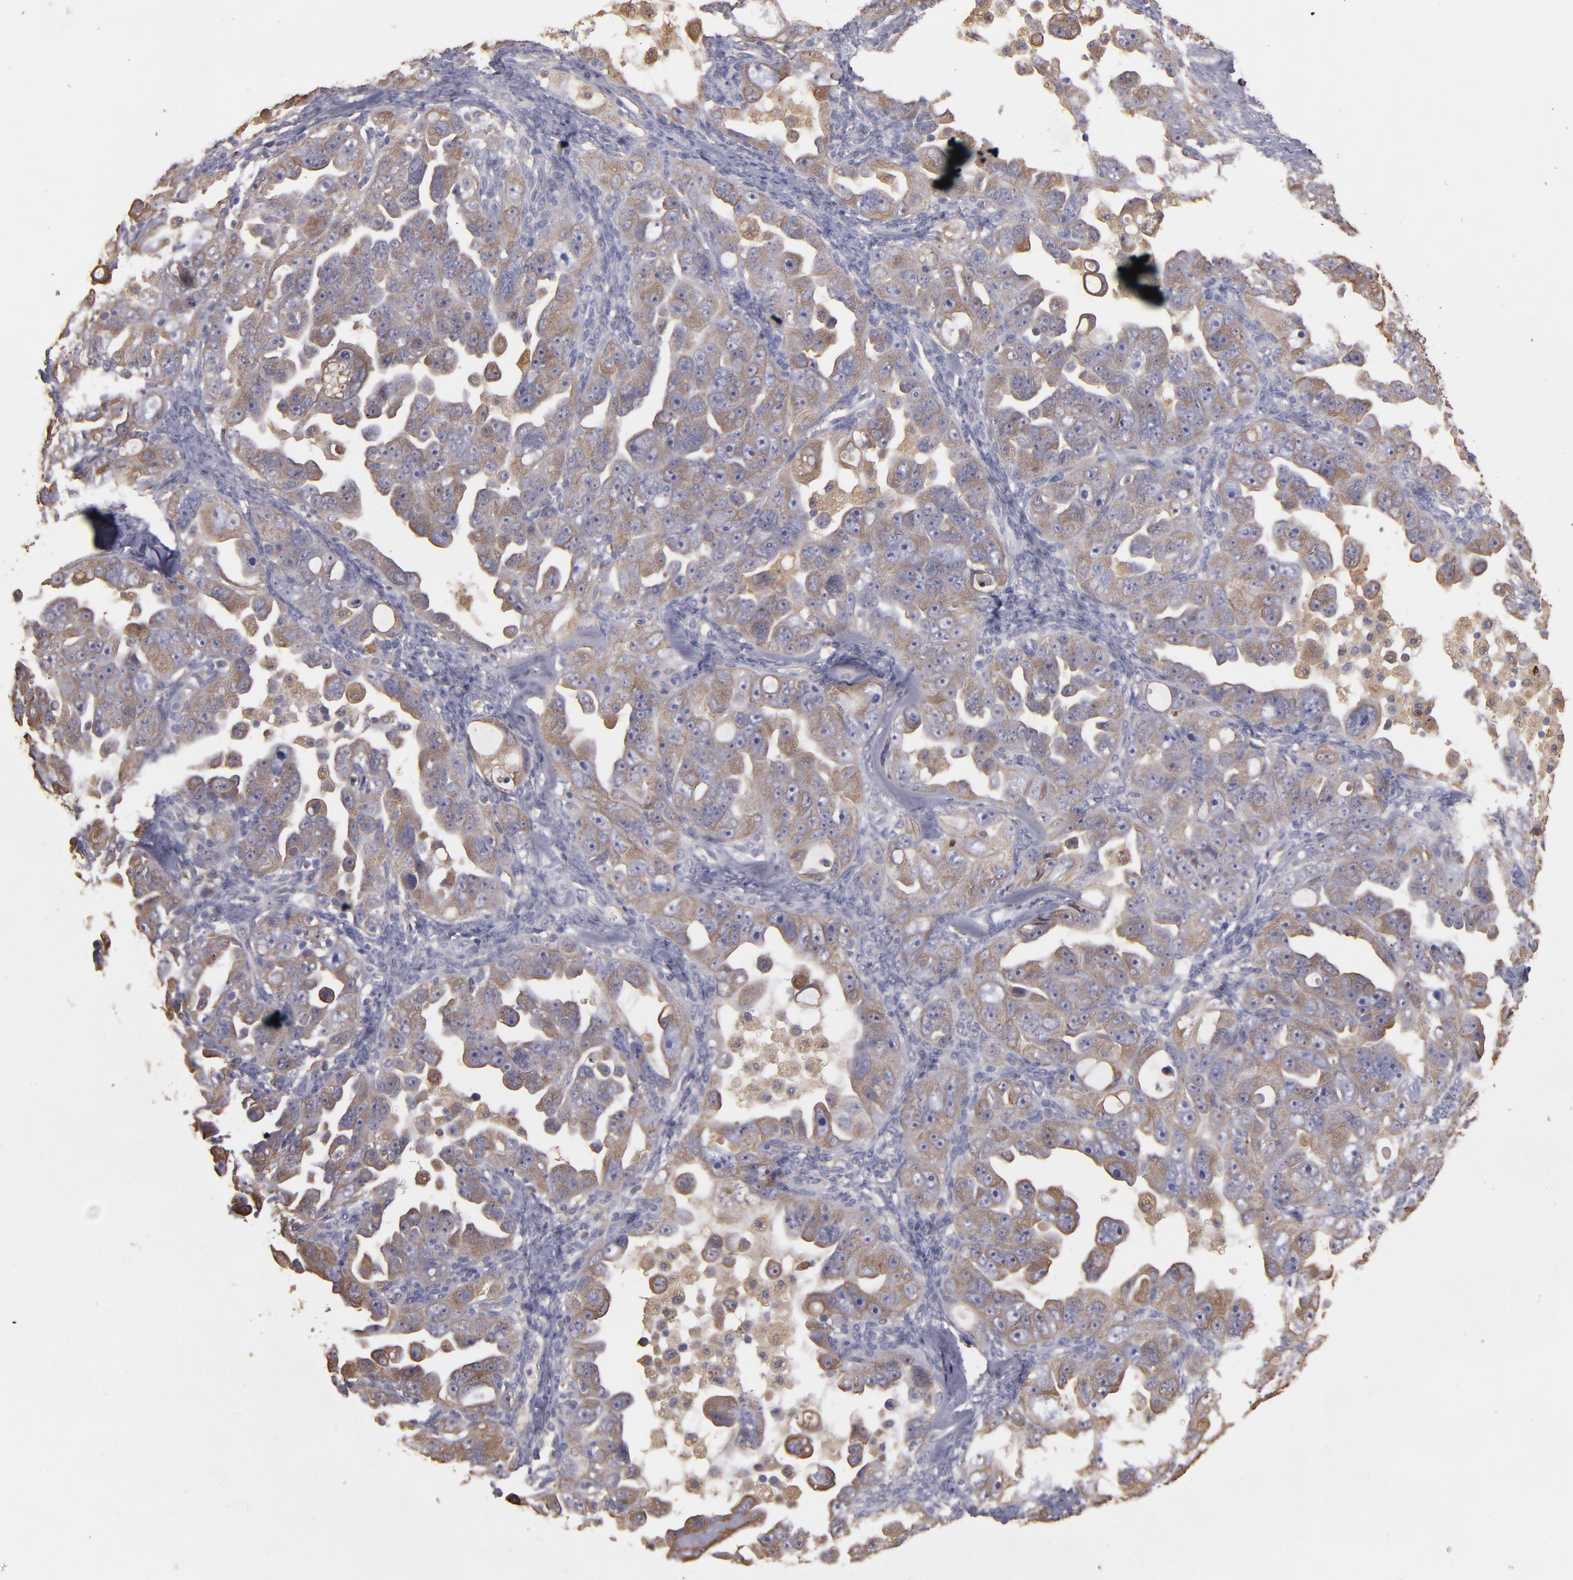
{"staining": {"intensity": "moderate", "quantity": ">75%", "location": "cytoplasmic/membranous"}, "tissue": "ovarian cancer", "cell_type": "Tumor cells", "image_type": "cancer", "snomed": [{"axis": "morphology", "description": "Cystadenocarcinoma, serous, NOS"}, {"axis": "topography", "description": "Ovary"}], "caption": "This is a photomicrograph of IHC staining of ovarian cancer (serous cystadenocarcinoma), which shows moderate staining in the cytoplasmic/membranous of tumor cells.", "gene": "SRRD", "patient": {"sex": "female", "age": 66}}